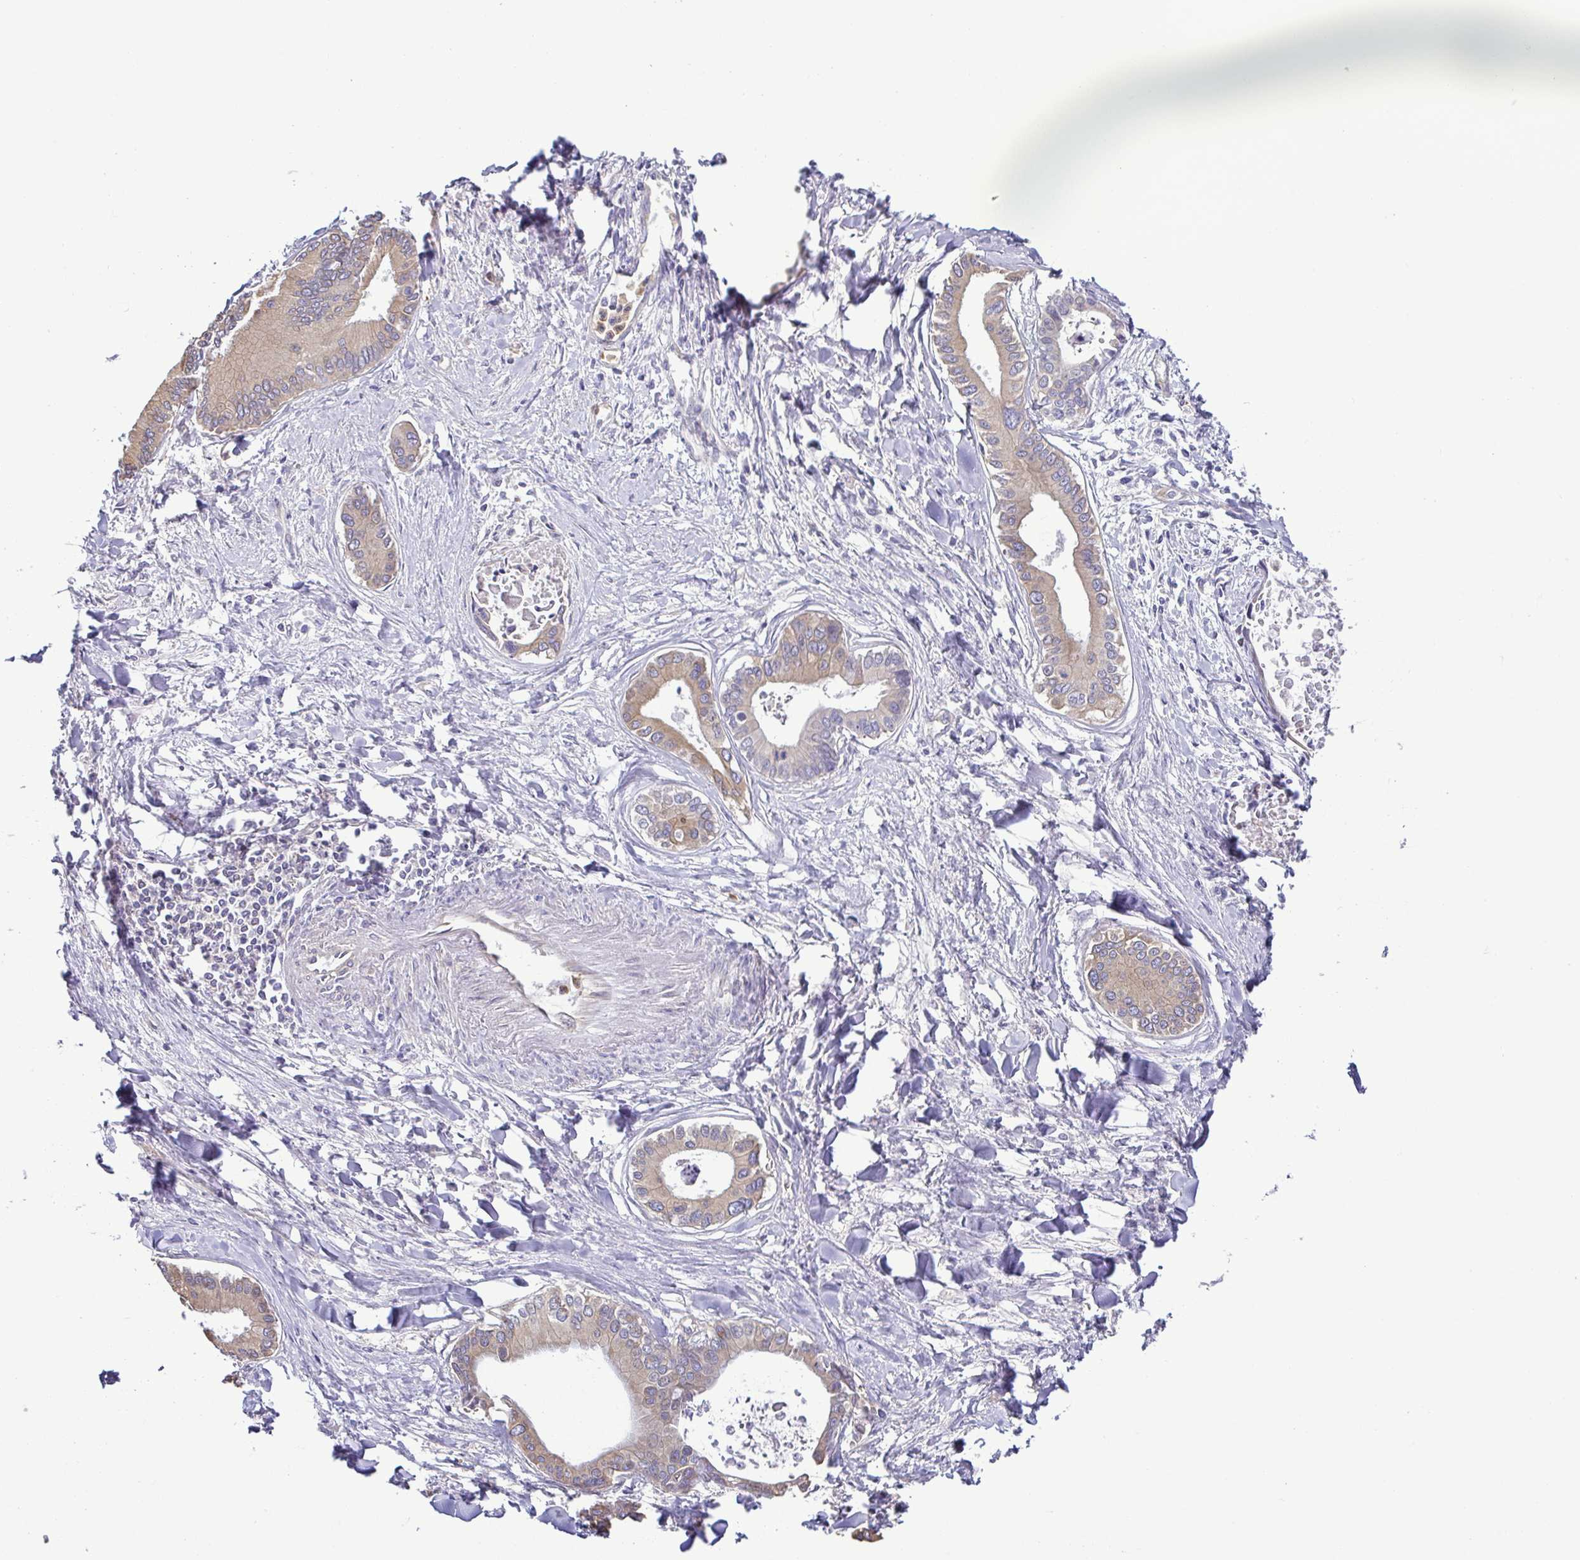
{"staining": {"intensity": "weak", "quantity": ">75%", "location": "cytoplasmic/membranous"}, "tissue": "liver cancer", "cell_type": "Tumor cells", "image_type": "cancer", "snomed": [{"axis": "morphology", "description": "Cholangiocarcinoma"}, {"axis": "topography", "description": "Liver"}], "caption": "About >75% of tumor cells in human liver cancer (cholangiocarcinoma) display weak cytoplasmic/membranous protein positivity as visualized by brown immunohistochemical staining.", "gene": "MYL10", "patient": {"sex": "male", "age": 66}}